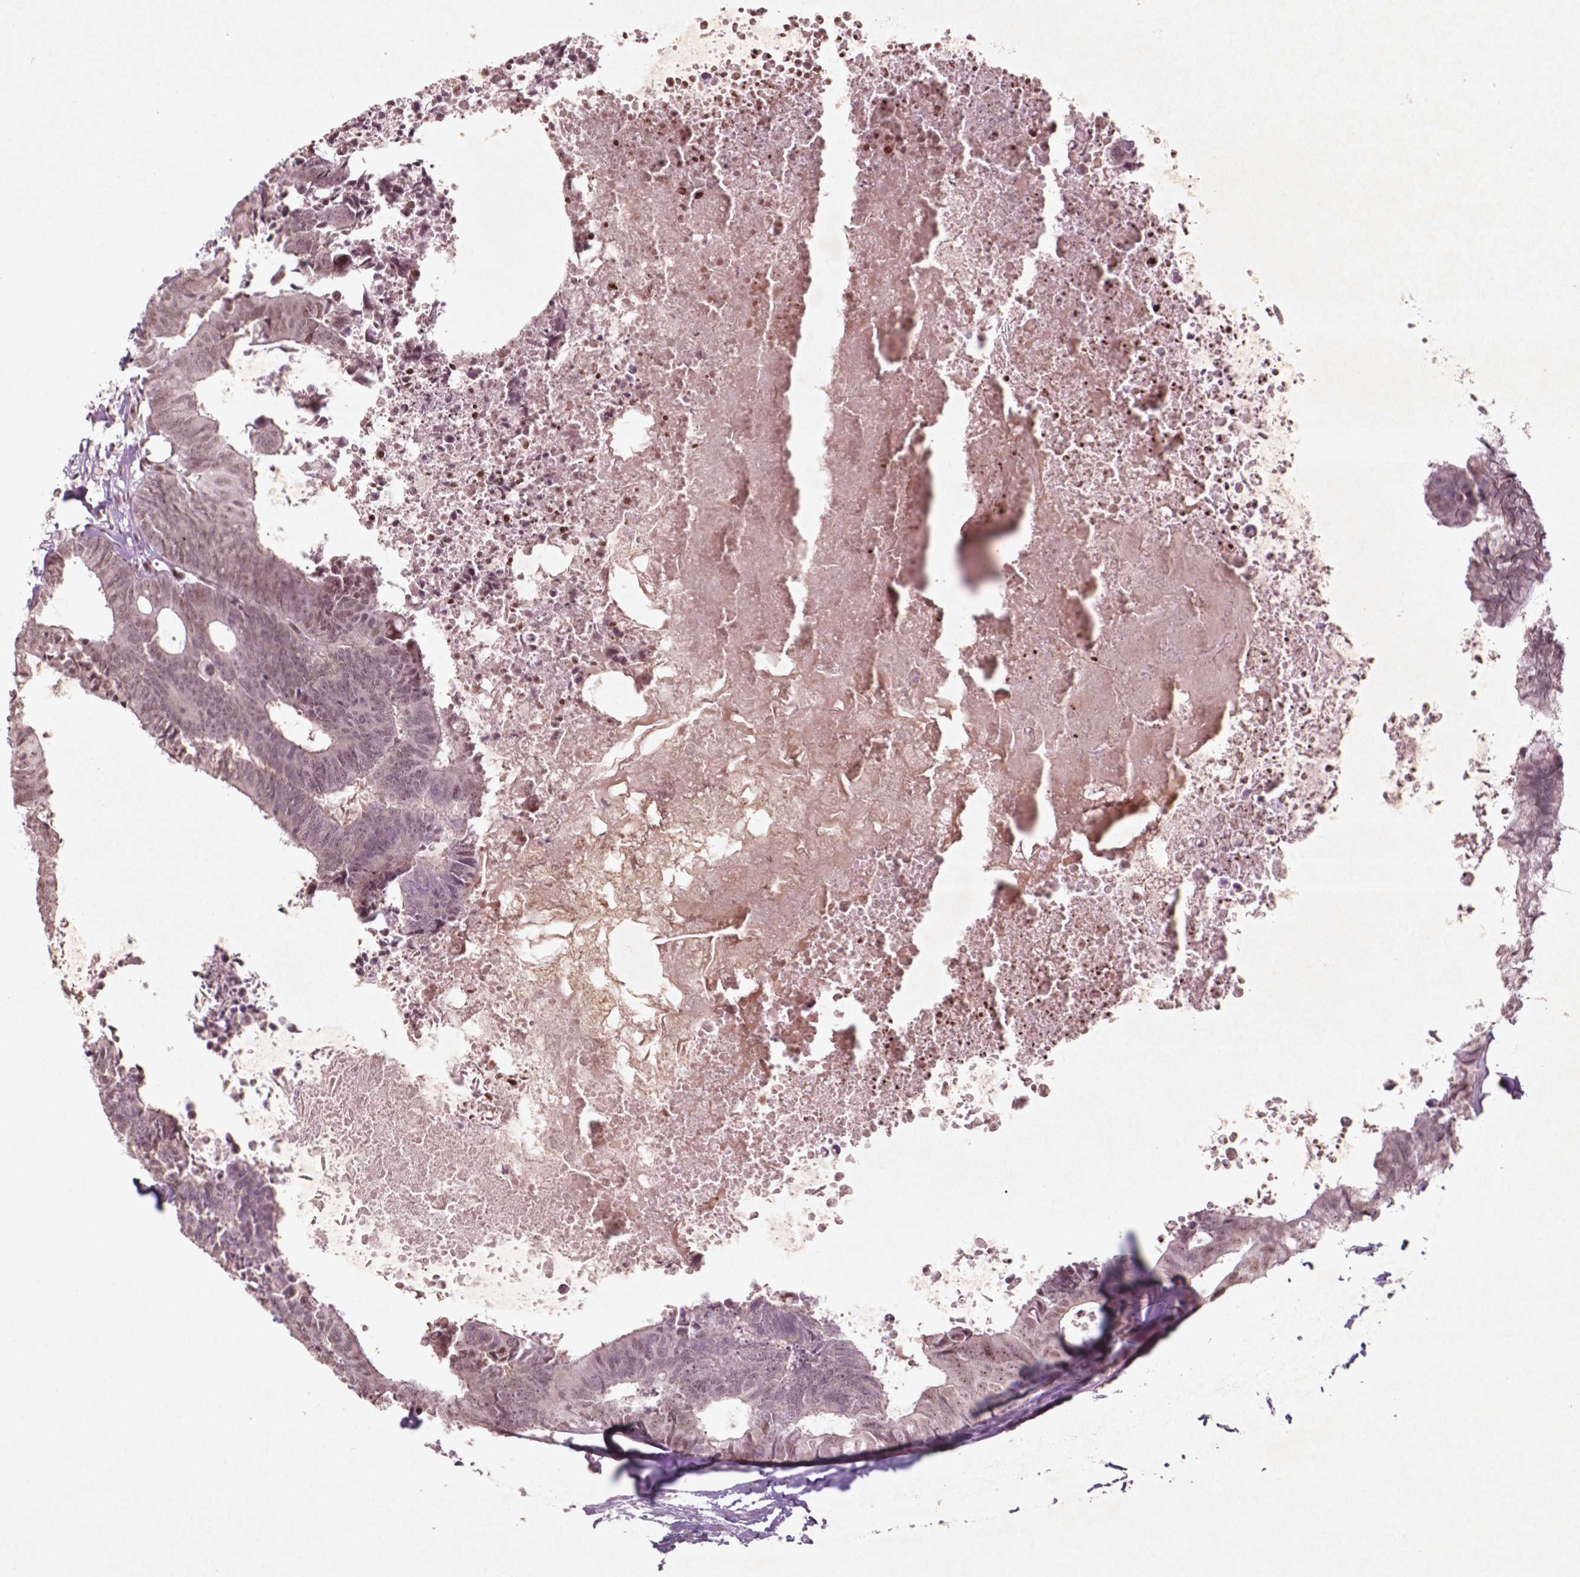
{"staining": {"intensity": "weak", "quantity": "25%-75%", "location": "nuclear"}, "tissue": "colorectal cancer", "cell_type": "Tumor cells", "image_type": "cancer", "snomed": [{"axis": "morphology", "description": "Adenocarcinoma, NOS"}, {"axis": "topography", "description": "Colon"}, {"axis": "topography", "description": "Rectum"}], "caption": "Colorectal cancer (adenocarcinoma) stained with immunohistochemistry (IHC) reveals weak nuclear staining in about 25%-75% of tumor cells.", "gene": "HMG20B", "patient": {"sex": "male", "age": 57}}